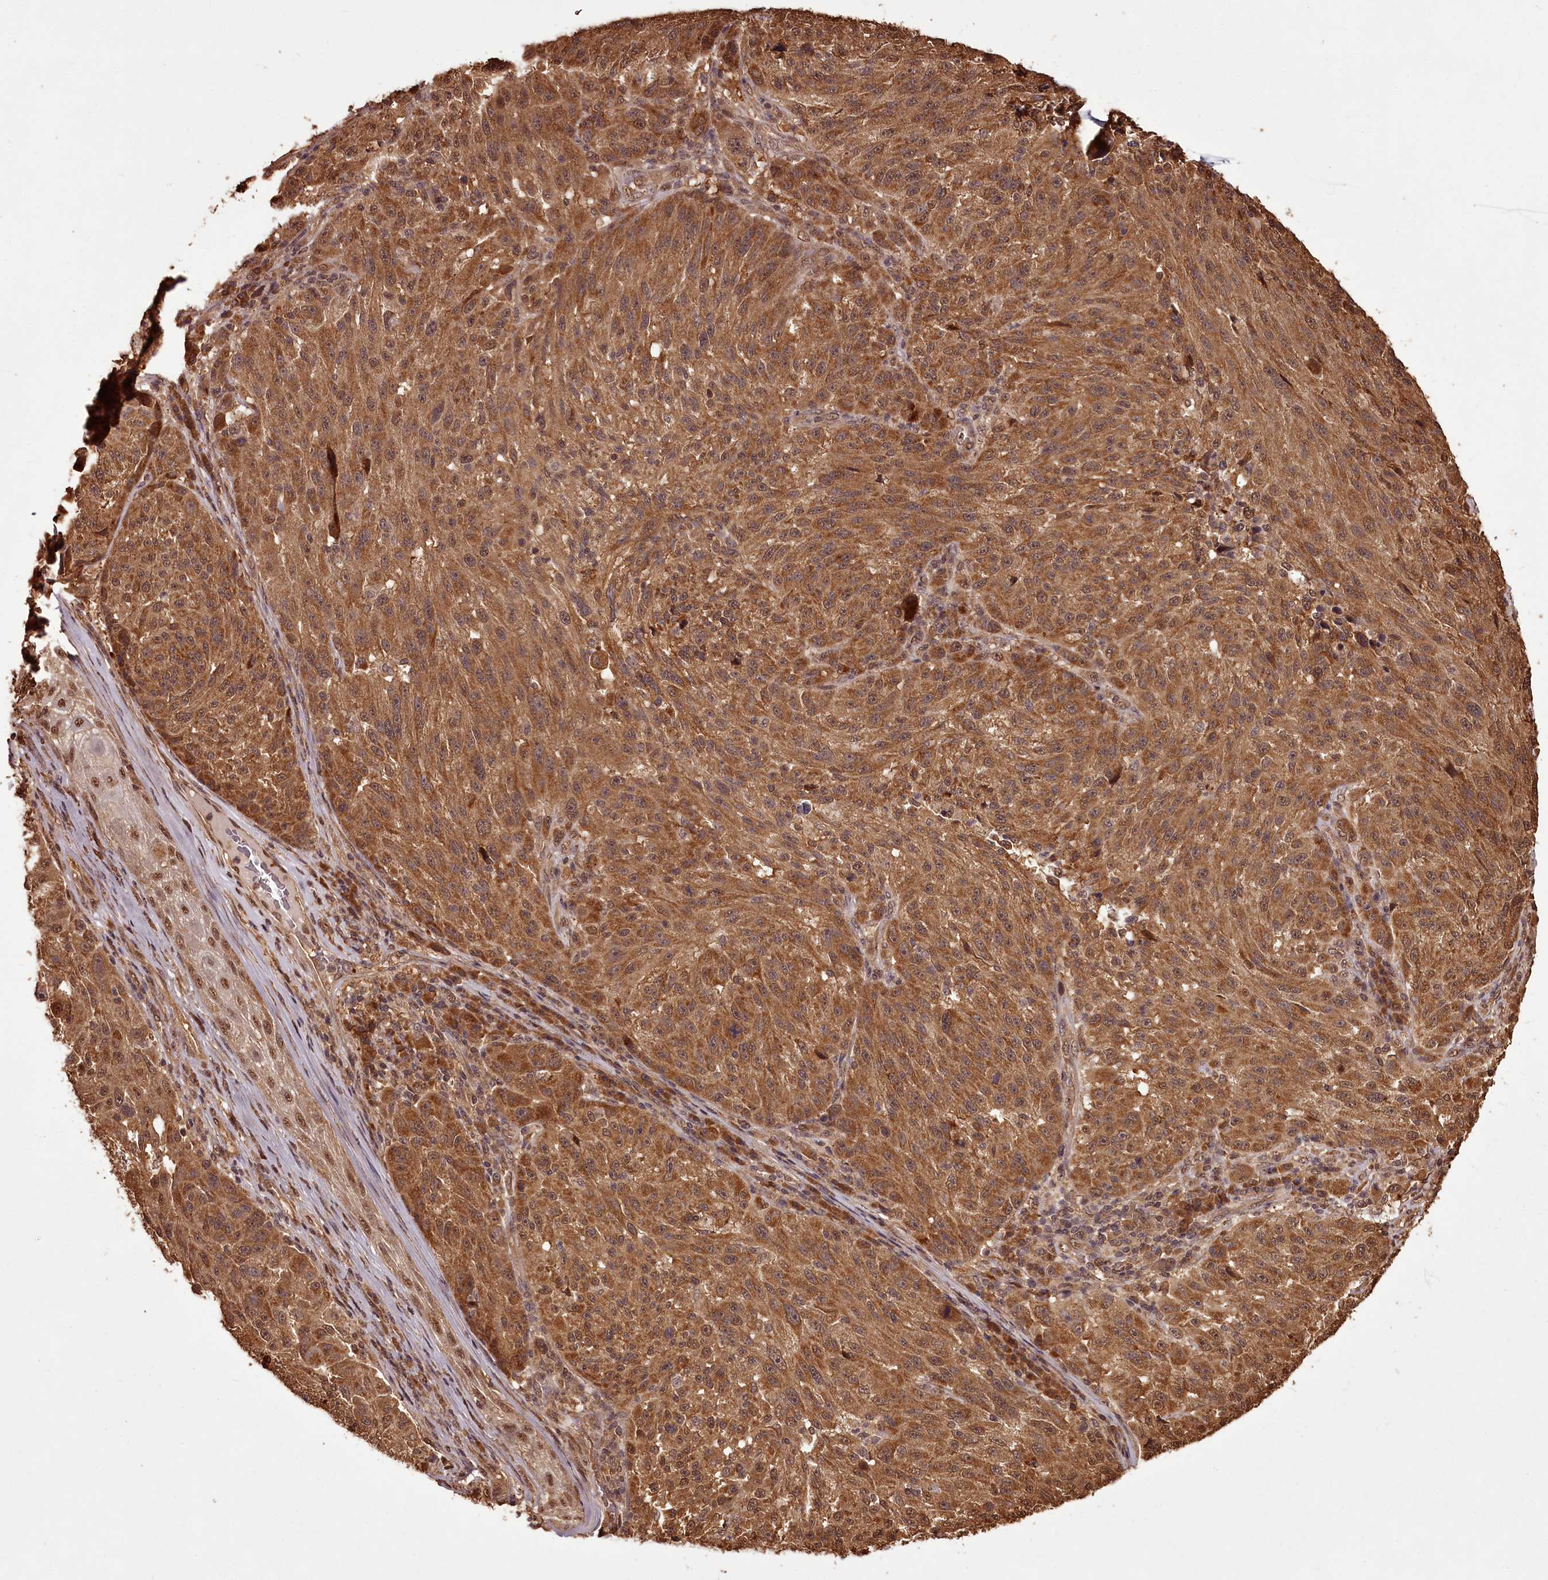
{"staining": {"intensity": "moderate", "quantity": ">75%", "location": "cytoplasmic/membranous"}, "tissue": "melanoma", "cell_type": "Tumor cells", "image_type": "cancer", "snomed": [{"axis": "morphology", "description": "Malignant melanoma, NOS"}, {"axis": "topography", "description": "Skin"}], "caption": "Immunohistochemical staining of human melanoma exhibits medium levels of moderate cytoplasmic/membranous expression in about >75% of tumor cells.", "gene": "NPRL2", "patient": {"sex": "male", "age": 53}}